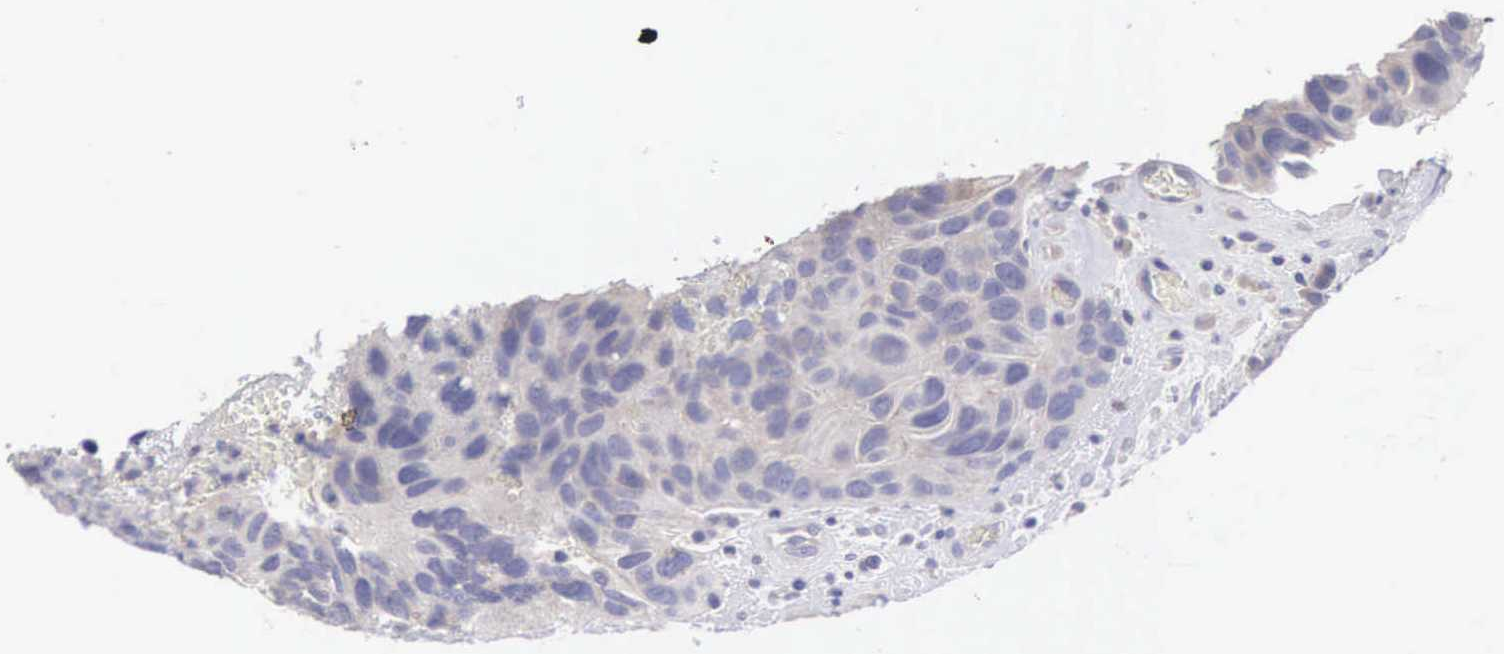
{"staining": {"intensity": "negative", "quantity": "none", "location": "none"}, "tissue": "urothelial cancer", "cell_type": "Tumor cells", "image_type": "cancer", "snomed": [{"axis": "morphology", "description": "Urothelial carcinoma, High grade"}, {"axis": "topography", "description": "Urinary bladder"}], "caption": "Urothelial carcinoma (high-grade) stained for a protein using IHC displays no staining tumor cells.", "gene": "SLITRK4", "patient": {"sex": "male", "age": 66}}